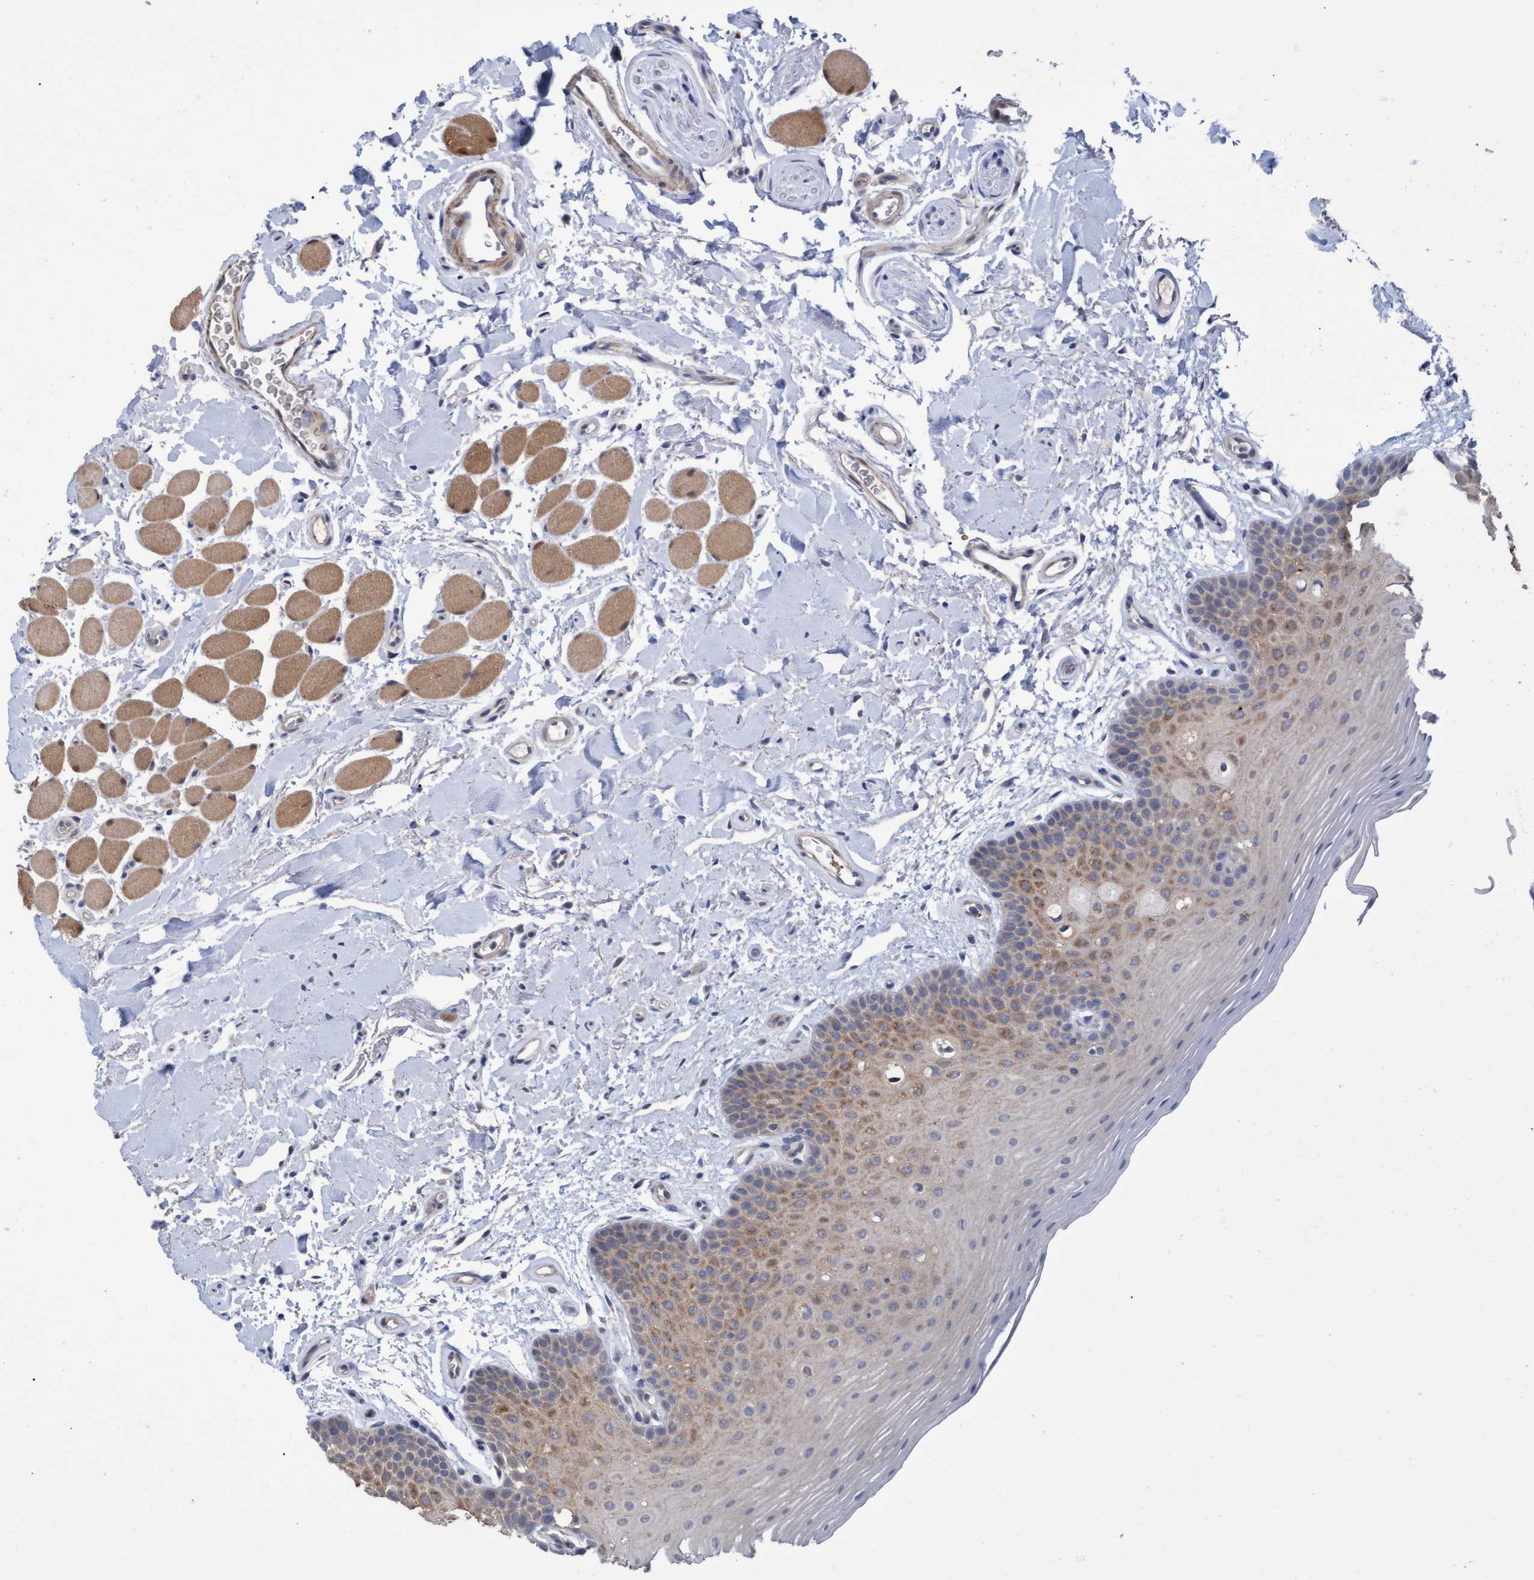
{"staining": {"intensity": "moderate", "quantity": "25%-75%", "location": "cytoplasmic/membranous"}, "tissue": "oral mucosa", "cell_type": "Squamous epithelial cells", "image_type": "normal", "snomed": [{"axis": "morphology", "description": "Normal tissue, NOS"}, {"axis": "topography", "description": "Oral tissue"}], "caption": "Human oral mucosa stained with a brown dye demonstrates moderate cytoplasmic/membranous positive staining in approximately 25%-75% of squamous epithelial cells.", "gene": "NAA15", "patient": {"sex": "male", "age": 62}}